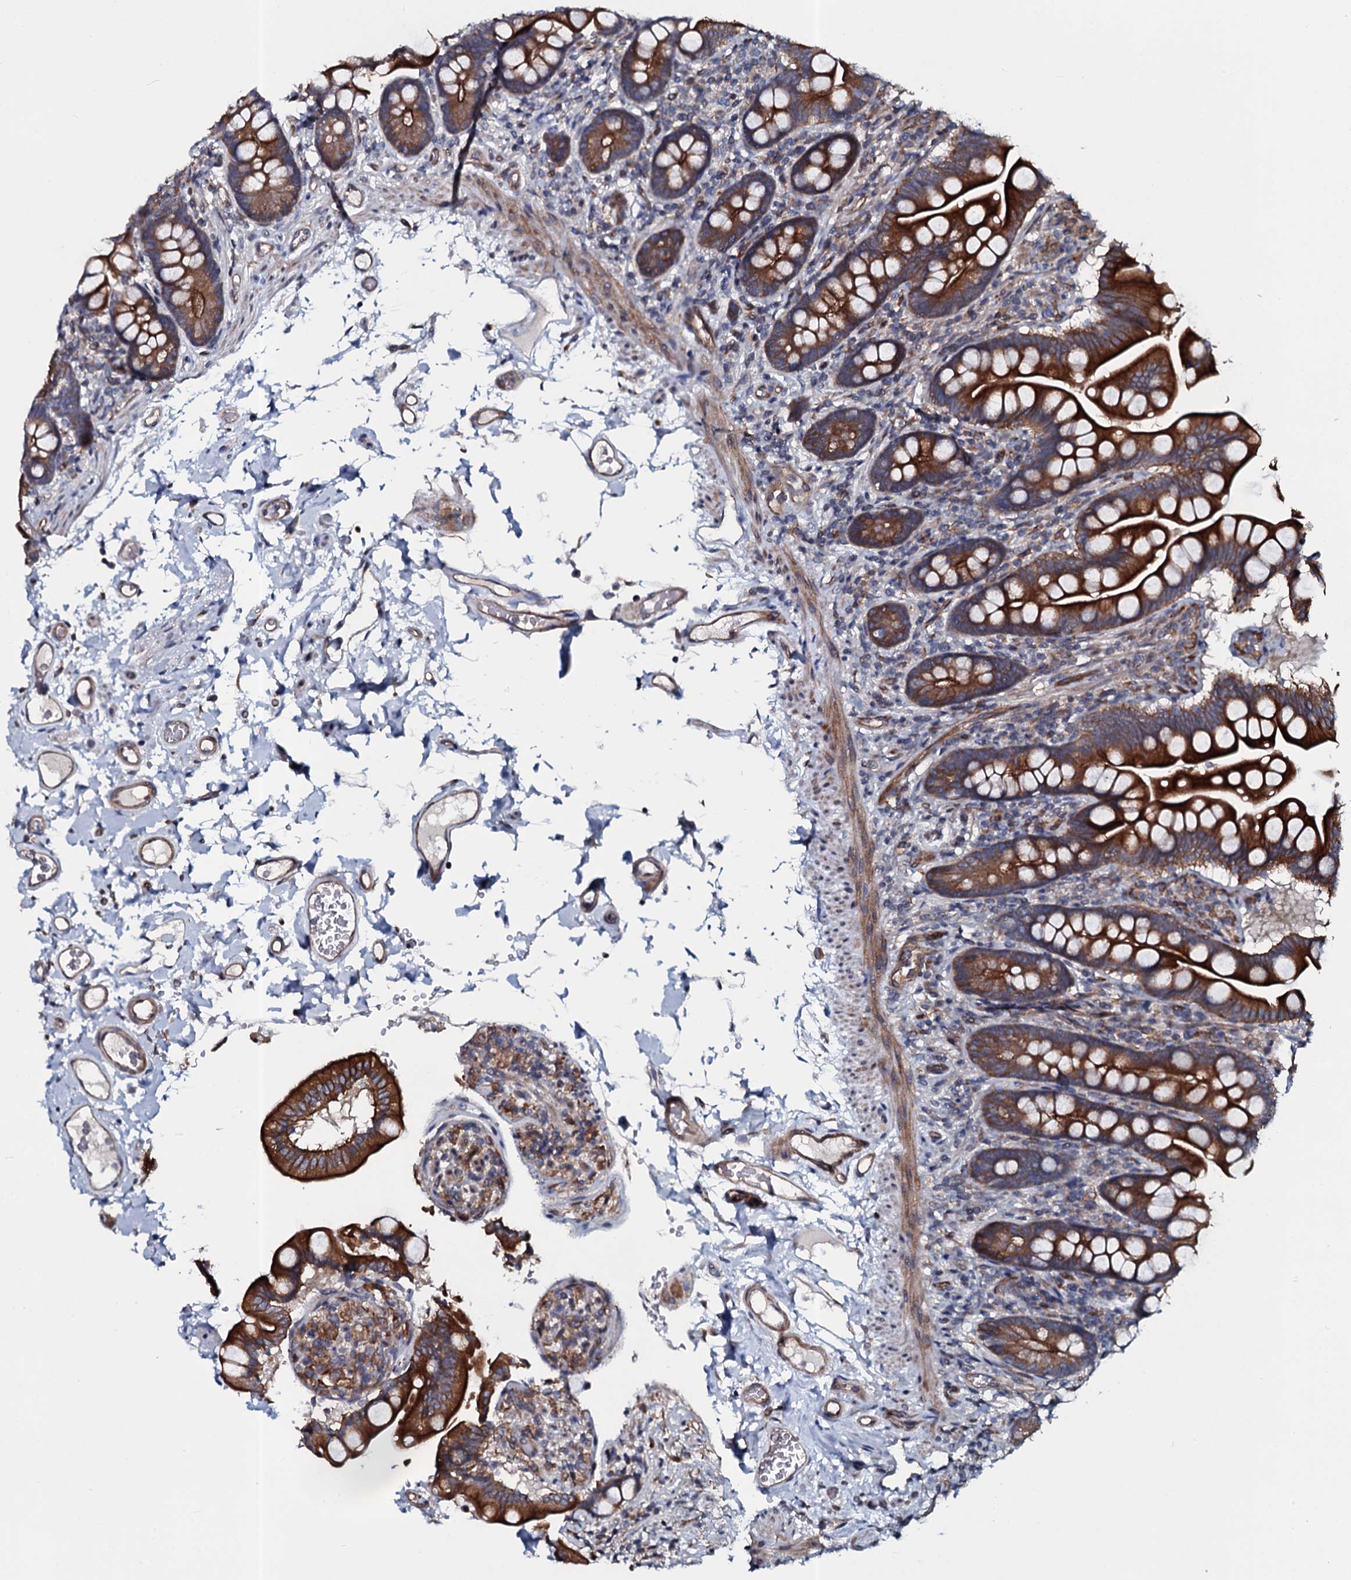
{"staining": {"intensity": "strong", "quantity": ">75%", "location": "cytoplasmic/membranous"}, "tissue": "small intestine", "cell_type": "Glandular cells", "image_type": "normal", "snomed": [{"axis": "morphology", "description": "Normal tissue, NOS"}, {"axis": "topography", "description": "Small intestine"}], "caption": "Glandular cells demonstrate high levels of strong cytoplasmic/membranous staining in about >75% of cells in benign small intestine. The staining was performed using DAB, with brown indicating positive protein expression. Nuclei are stained blue with hematoxylin.", "gene": "TMEM151A", "patient": {"sex": "female", "age": 64}}